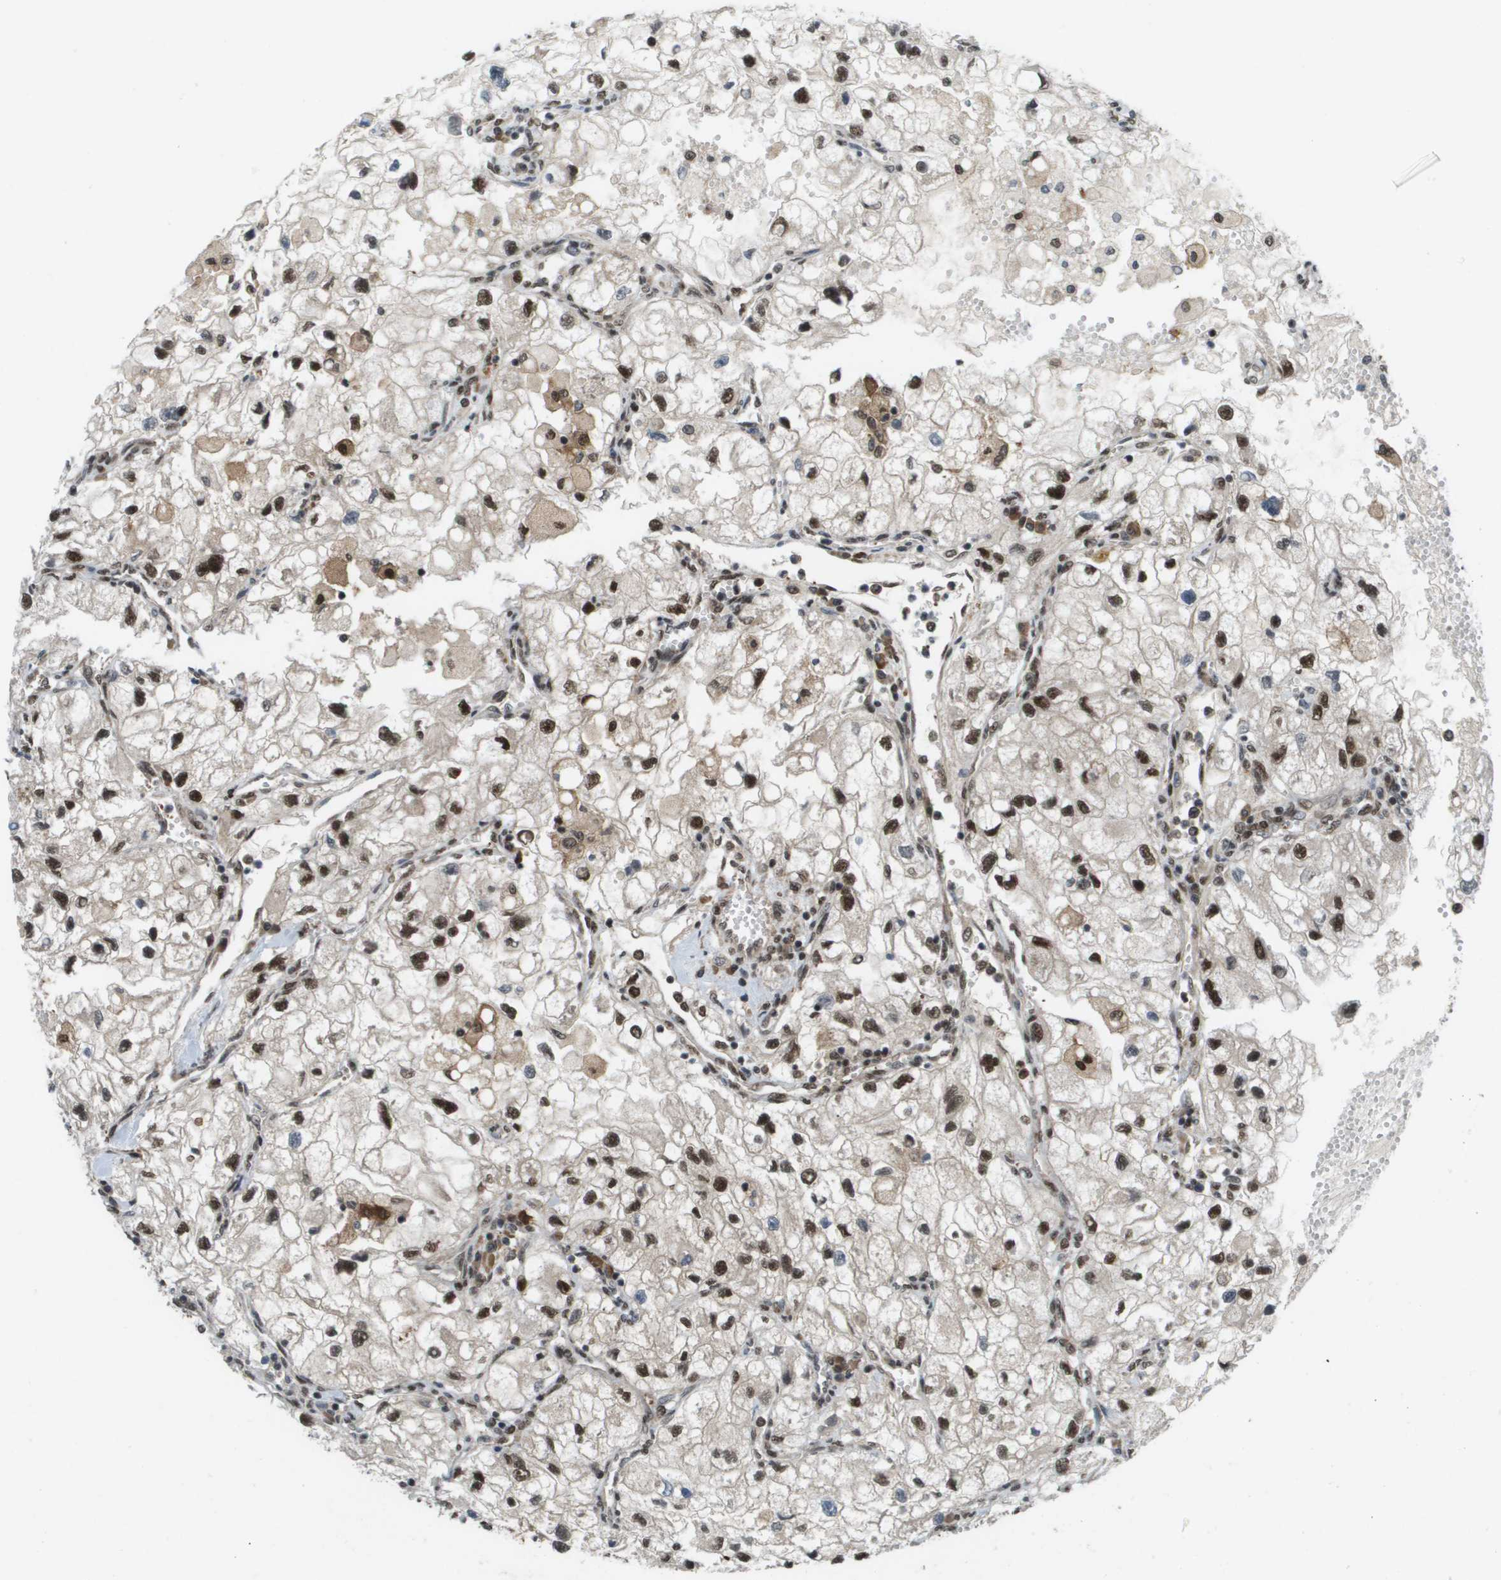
{"staining": {"intensity": "moderate", "quantity": "25%-75%", "location": "nuclear"}, "tissue": "renal cancer", "cell_type": "Tumor cells", "image_type": "cancer", "snomed": [{"axis": "morphology", "description": "Adenocarcinoma, NOS"}, {"axis": "topography", "description": "Kidney"}], "caption": "Protein positivity by IHC exhibits moderate nuclear expression in about 25%-75% of tumor cells in renal adenocarcinoma. (DAB (3,3'-diaminobenzidine) IHC with brightfield microscopy, high magnification).", "gene": "PRCC", "patient": {"sex": "female", "age": 70}}